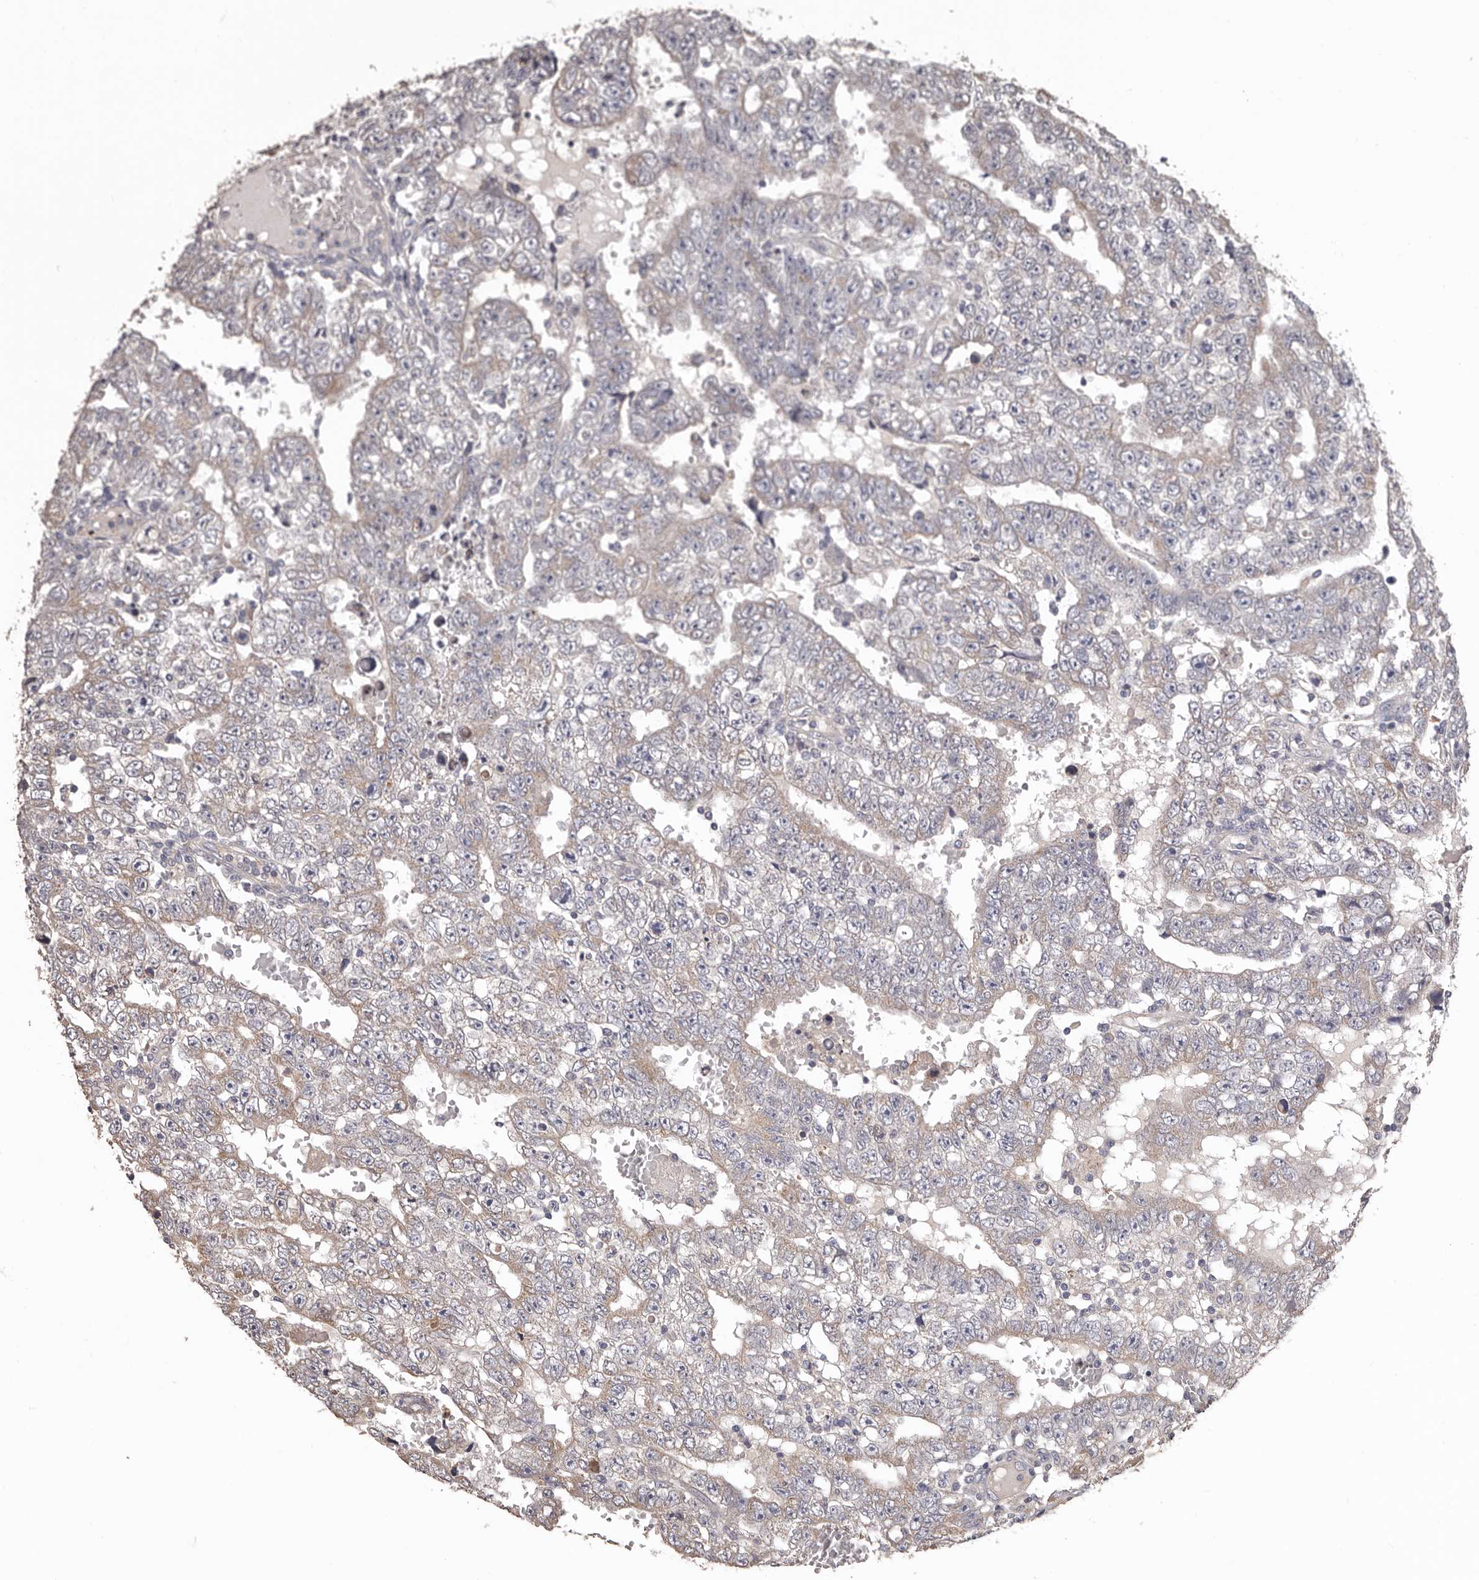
{"staining": {"intensity": "weak", "quantity": "<25%", "location": "cytoplasmic/membranous"}, "tissue": "testis cancer", "cell_type": "Tumor cells", "image_type": "cancer", "snomed": [{"axis": "morphology", "description": "Carcinoma, Embryonal, NOS"}, {"axis": "topography", "description": "Testis"}], "caption": "There is no significant positivity in tumor cells of testis cancer (embryonal carcinoma).", "gene": "ETNK1", "patient": {"sex": "male", "age": 25}}